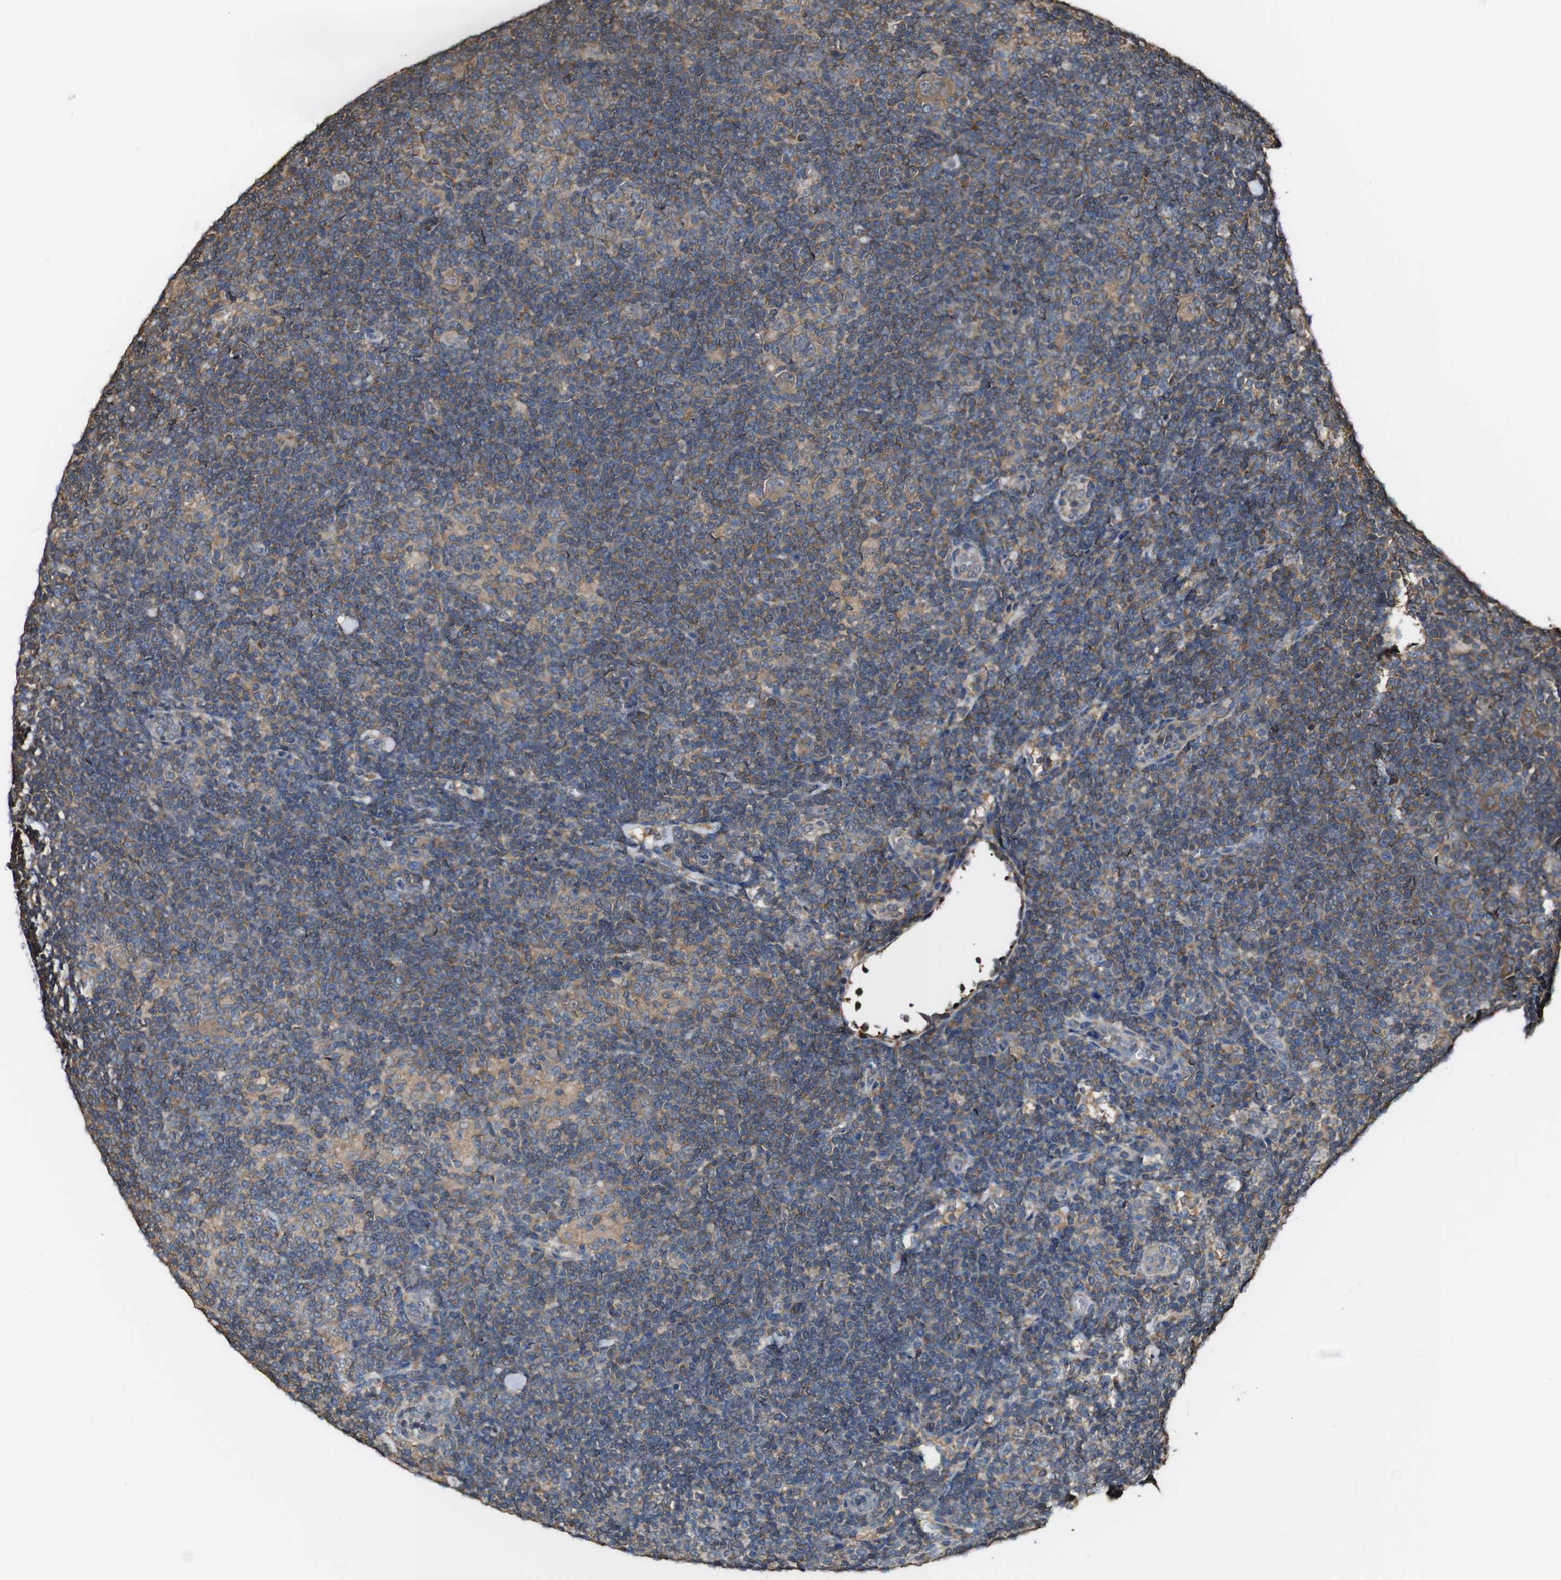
{"staining": {"intensity": "weak", "quantity": ">75%", "location": "cytoplasmic/membranous"}, "tissue": "lymphoma", "cell_type": "Tumor cells", "image_type": "cancer", "snomed": [{"axis": "morphology", "description": "Hodgkin's disease, NOS"}, {"axis": "topography", "description": "Lymph node"}], "caption": "Protein staining of Hodgkin's disease tissue demonstrates weak cytoplasmic/membranous staining in approximately >75% of tumor cells. (DAB (3,3'-diaminobenzidine) = brown stain, brightfield microscopy at high magnification).", "gene": "PTPRR", "patient": {"sex": "female", "age": 57}}